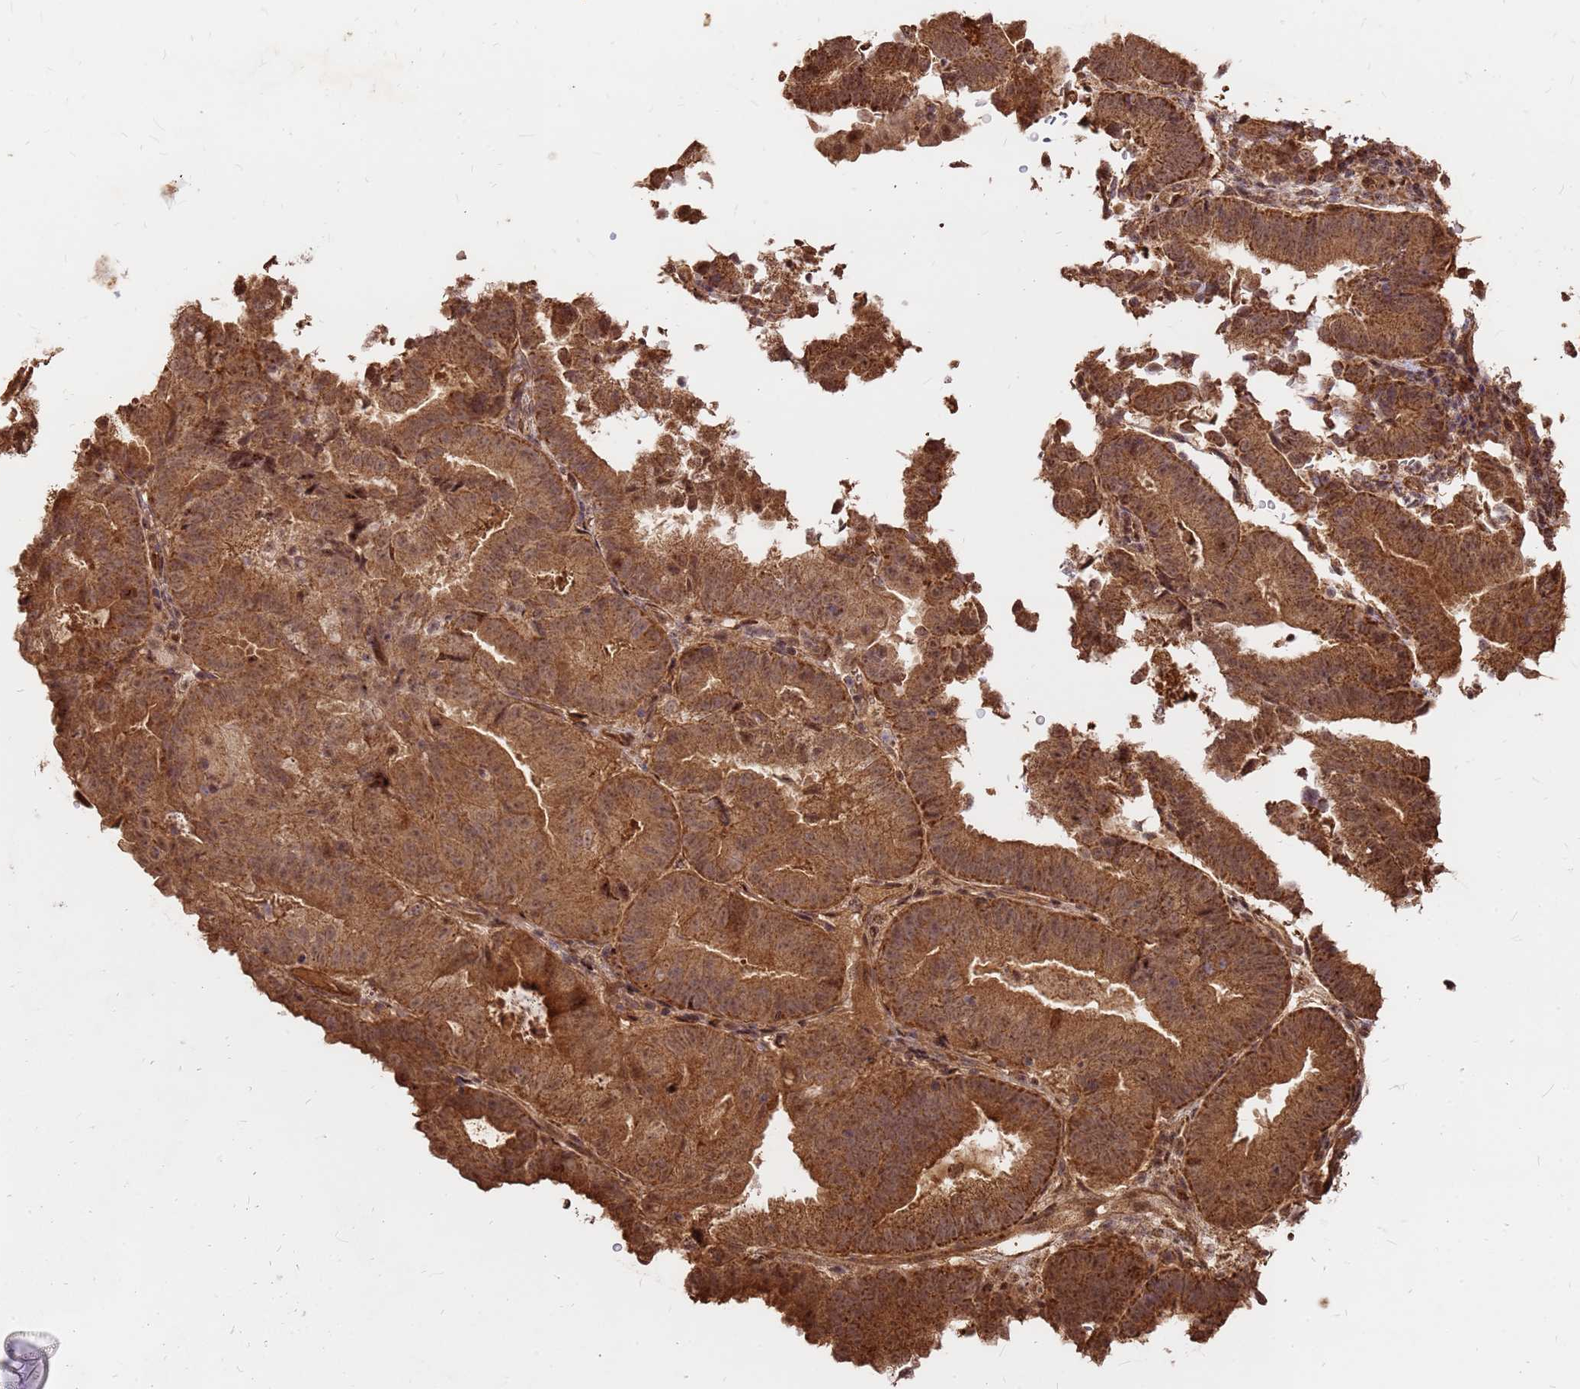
{"staining": {"intensity": "strong", "quantity": ">75%", "location": "cytoplasmic/membranous"}, "tissue": "endometrial cancer", "cell_type": "Tumor cells", "image_type": "cancer", "snomed": [{"axis": "morphology", "description": "Adenocarcinoma, NOS"}, {"axis": "topography", "description": "Endometrium"}], "caption": "IHC (DAB (3,3'-diaminobenzidine)) staining of human endometrial adenocarcinoma demonstrates strong cytoplasmic/membranous protein positivity in approximately >75% of tumor cells.", "gene": "GPATCH8", "patient": {"sex": "female", "age": 70}}